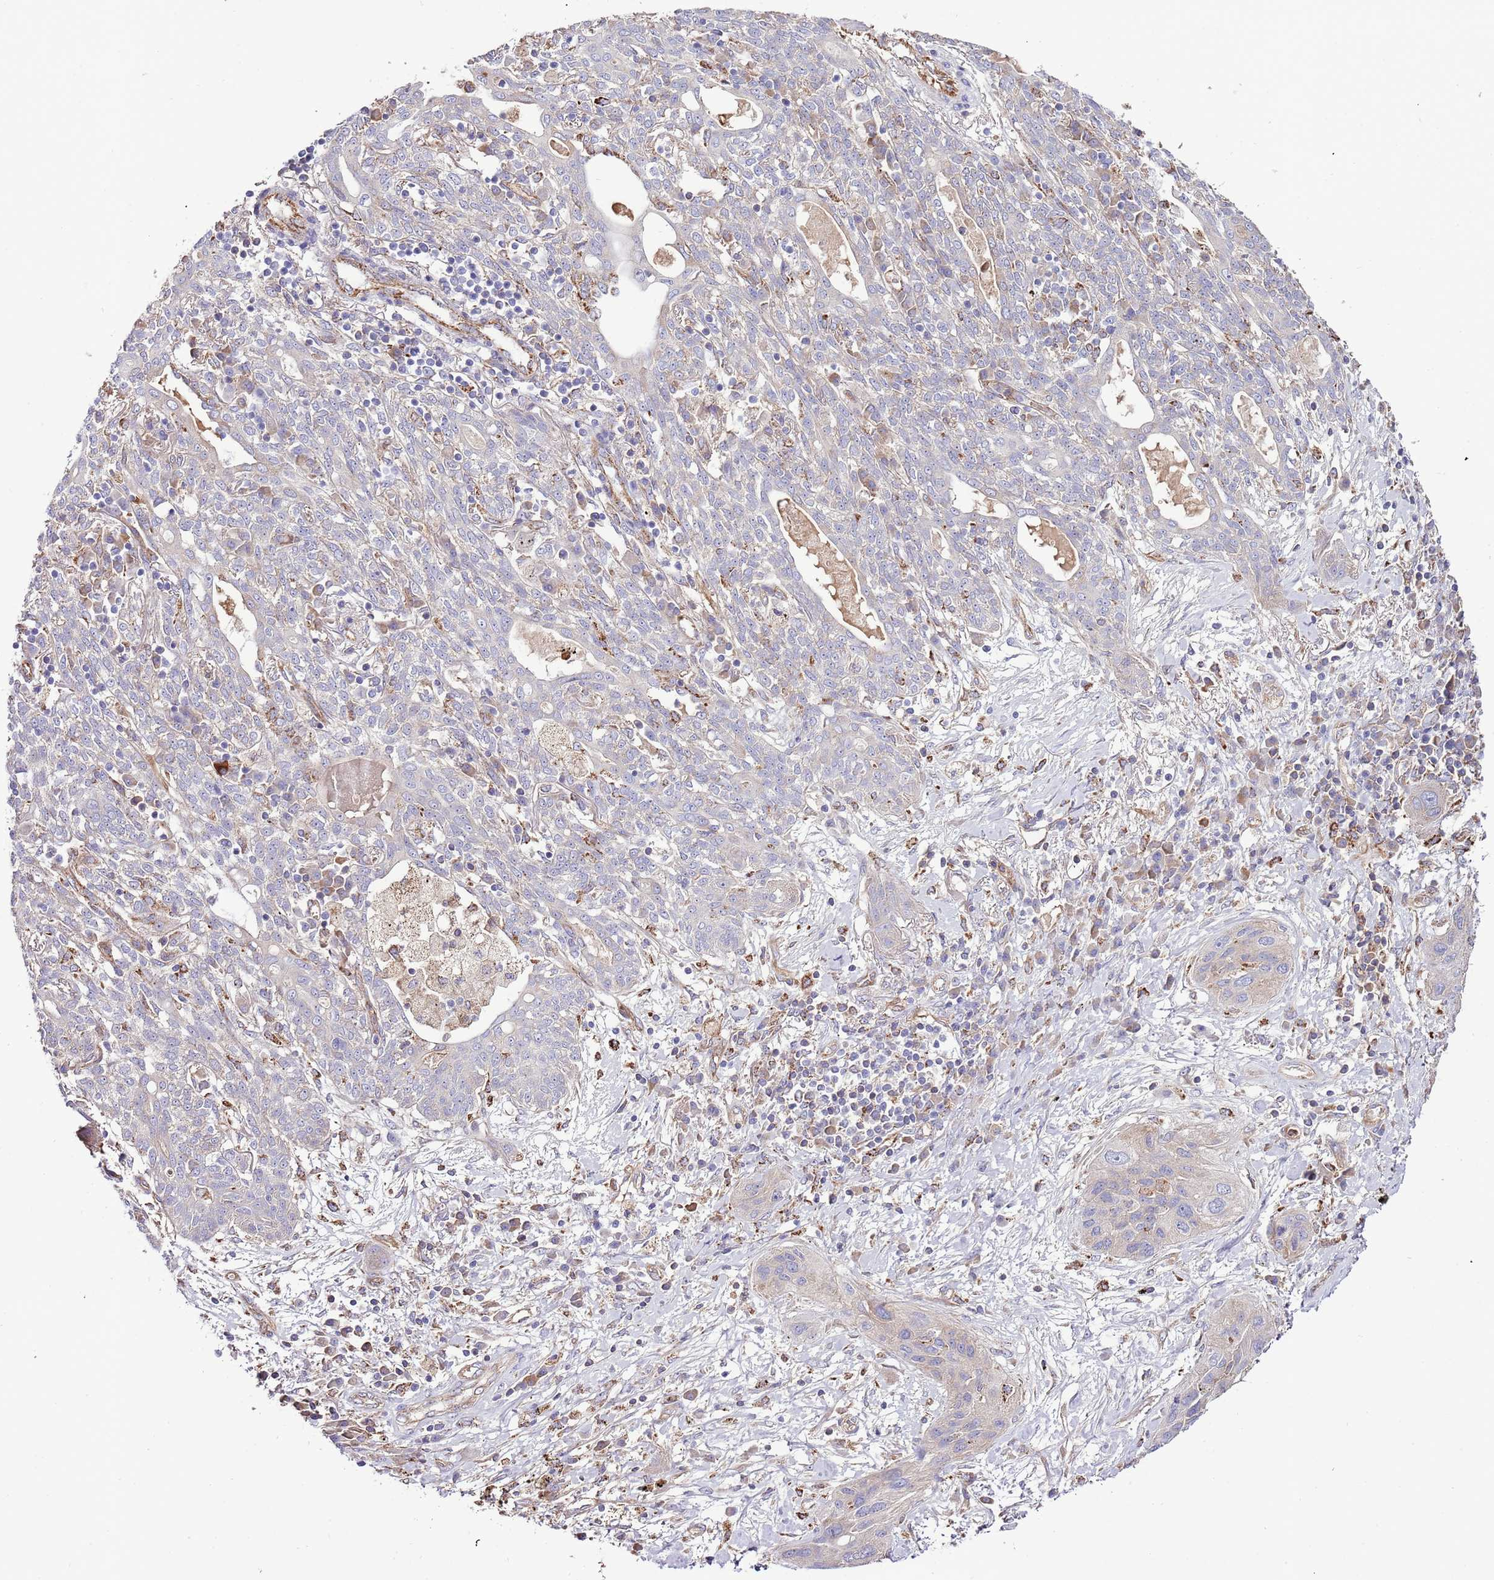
{"staining": {"intensity": "negative", "quantity": "none", "location": "none"}, "tissue": "lung cancer", "cell_type": "Tumor cells", "image_type": "cancer", "snomed": [{"axis": "morphology", "description": "Squamous cell carcinoma, NOS"}, {"axis": "topography", "description": "Lung"}], "caption": "This micrograph is of lung cancer (squamous cell carcinoma) stained with IHC to label a protein in brown with the nuclei are counter-stained blue. There is no expression in tumor cells.", "gene": "DOCK6", "patient": {"sex": "female", "age": 70}}